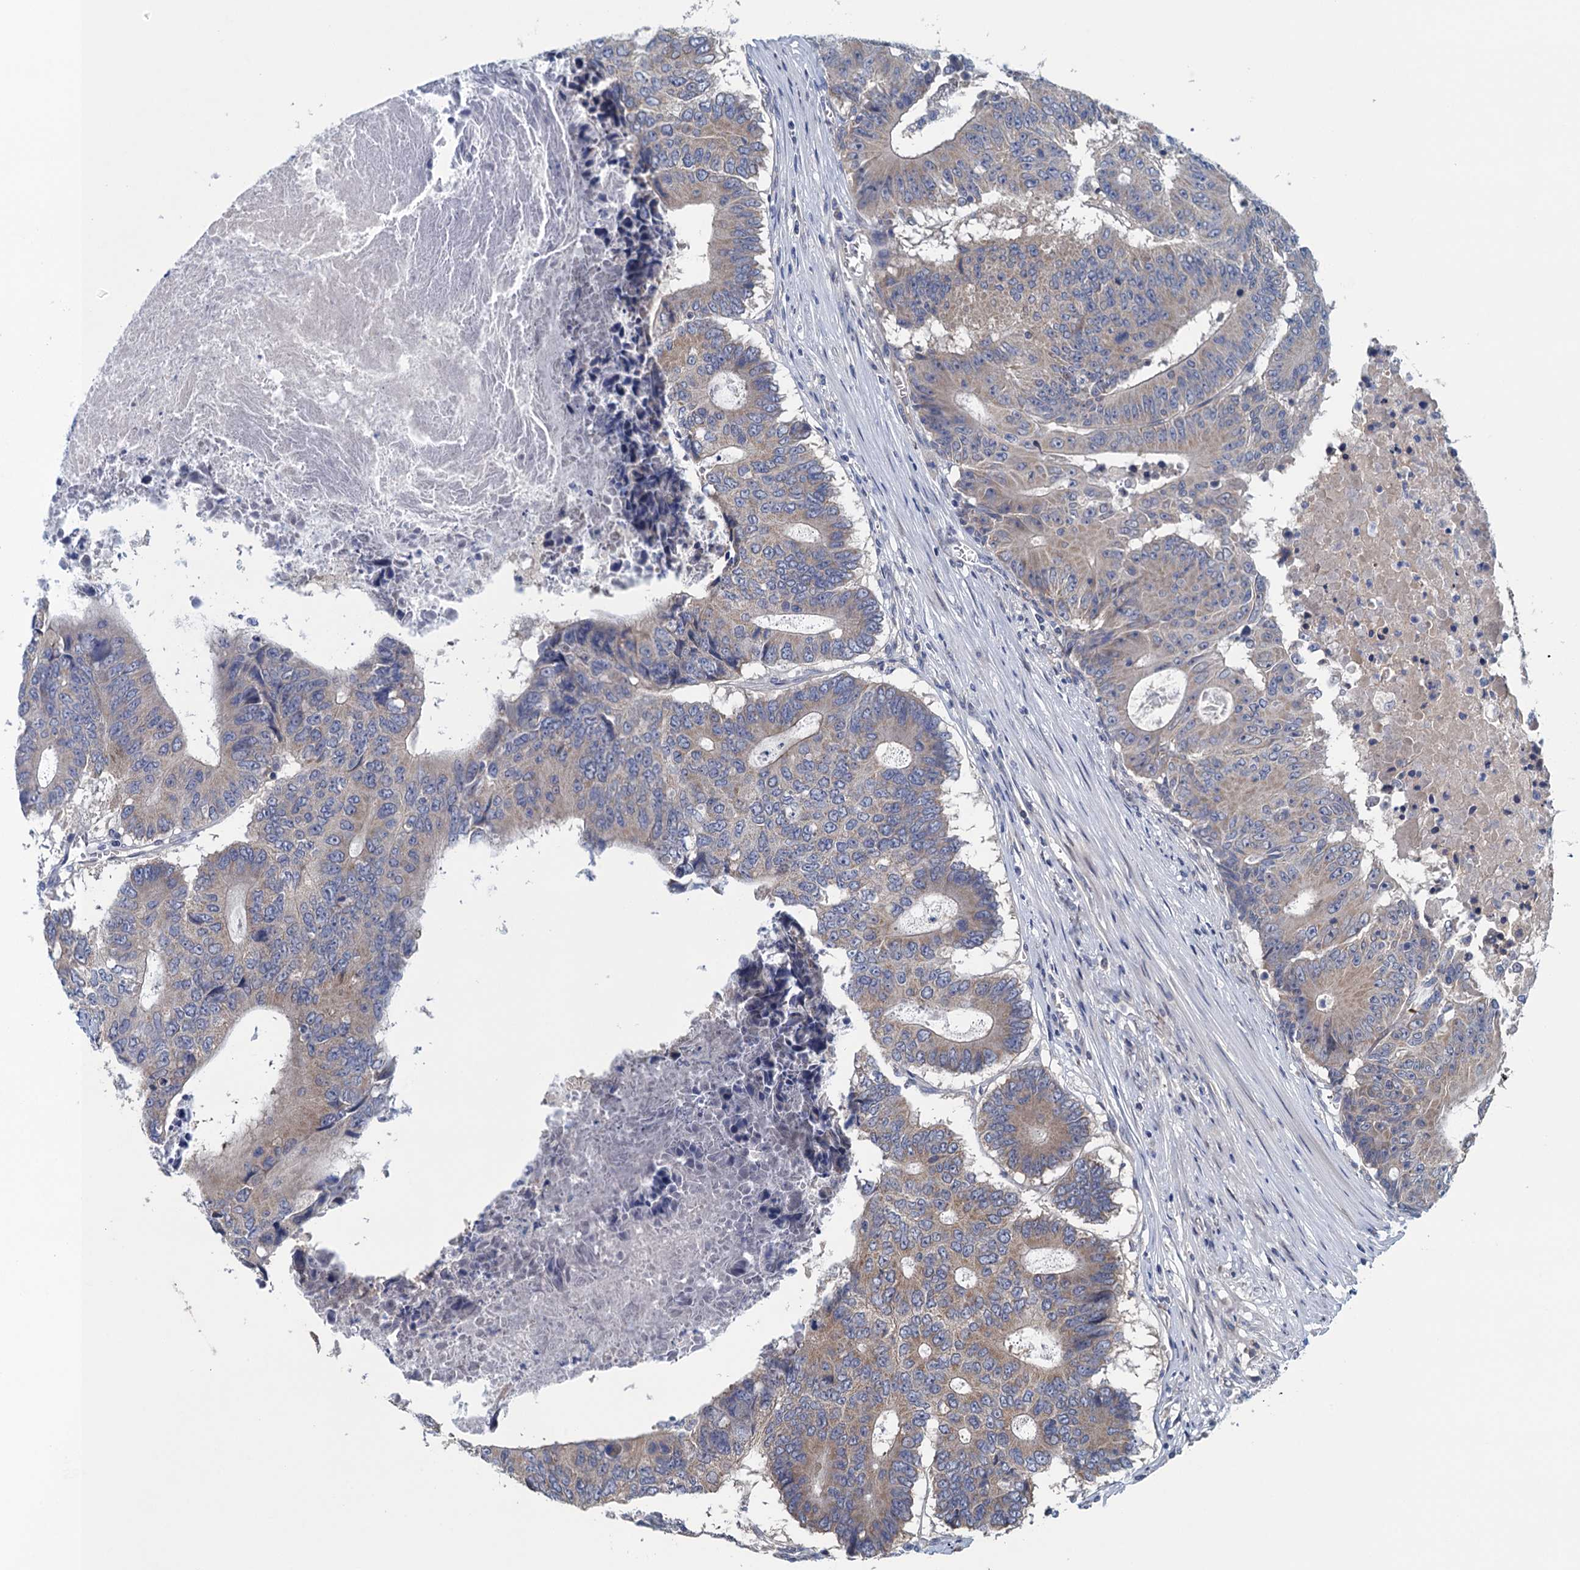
{"staining": {"intensity": "weak", "quantity": "<25%", "location": "cytoplasmic/membranous"}, "tissue": "colorectal cancer", "cell_type": "Tumor cells", "image_type": "cancer", "snomed": [{"axis": "morphology", "description": "Adenocarcinoma, NOS"}, {"axis": "topography", "description": "Colon"}], "caption": "Immunohistochemistry photomicrograph of colorectal adenocarcinoma stained for a protein (brown), which exhibits no staining in tumor cells.", "gene": "CTU2", "patient": {"sex": "male", "age": 87}}